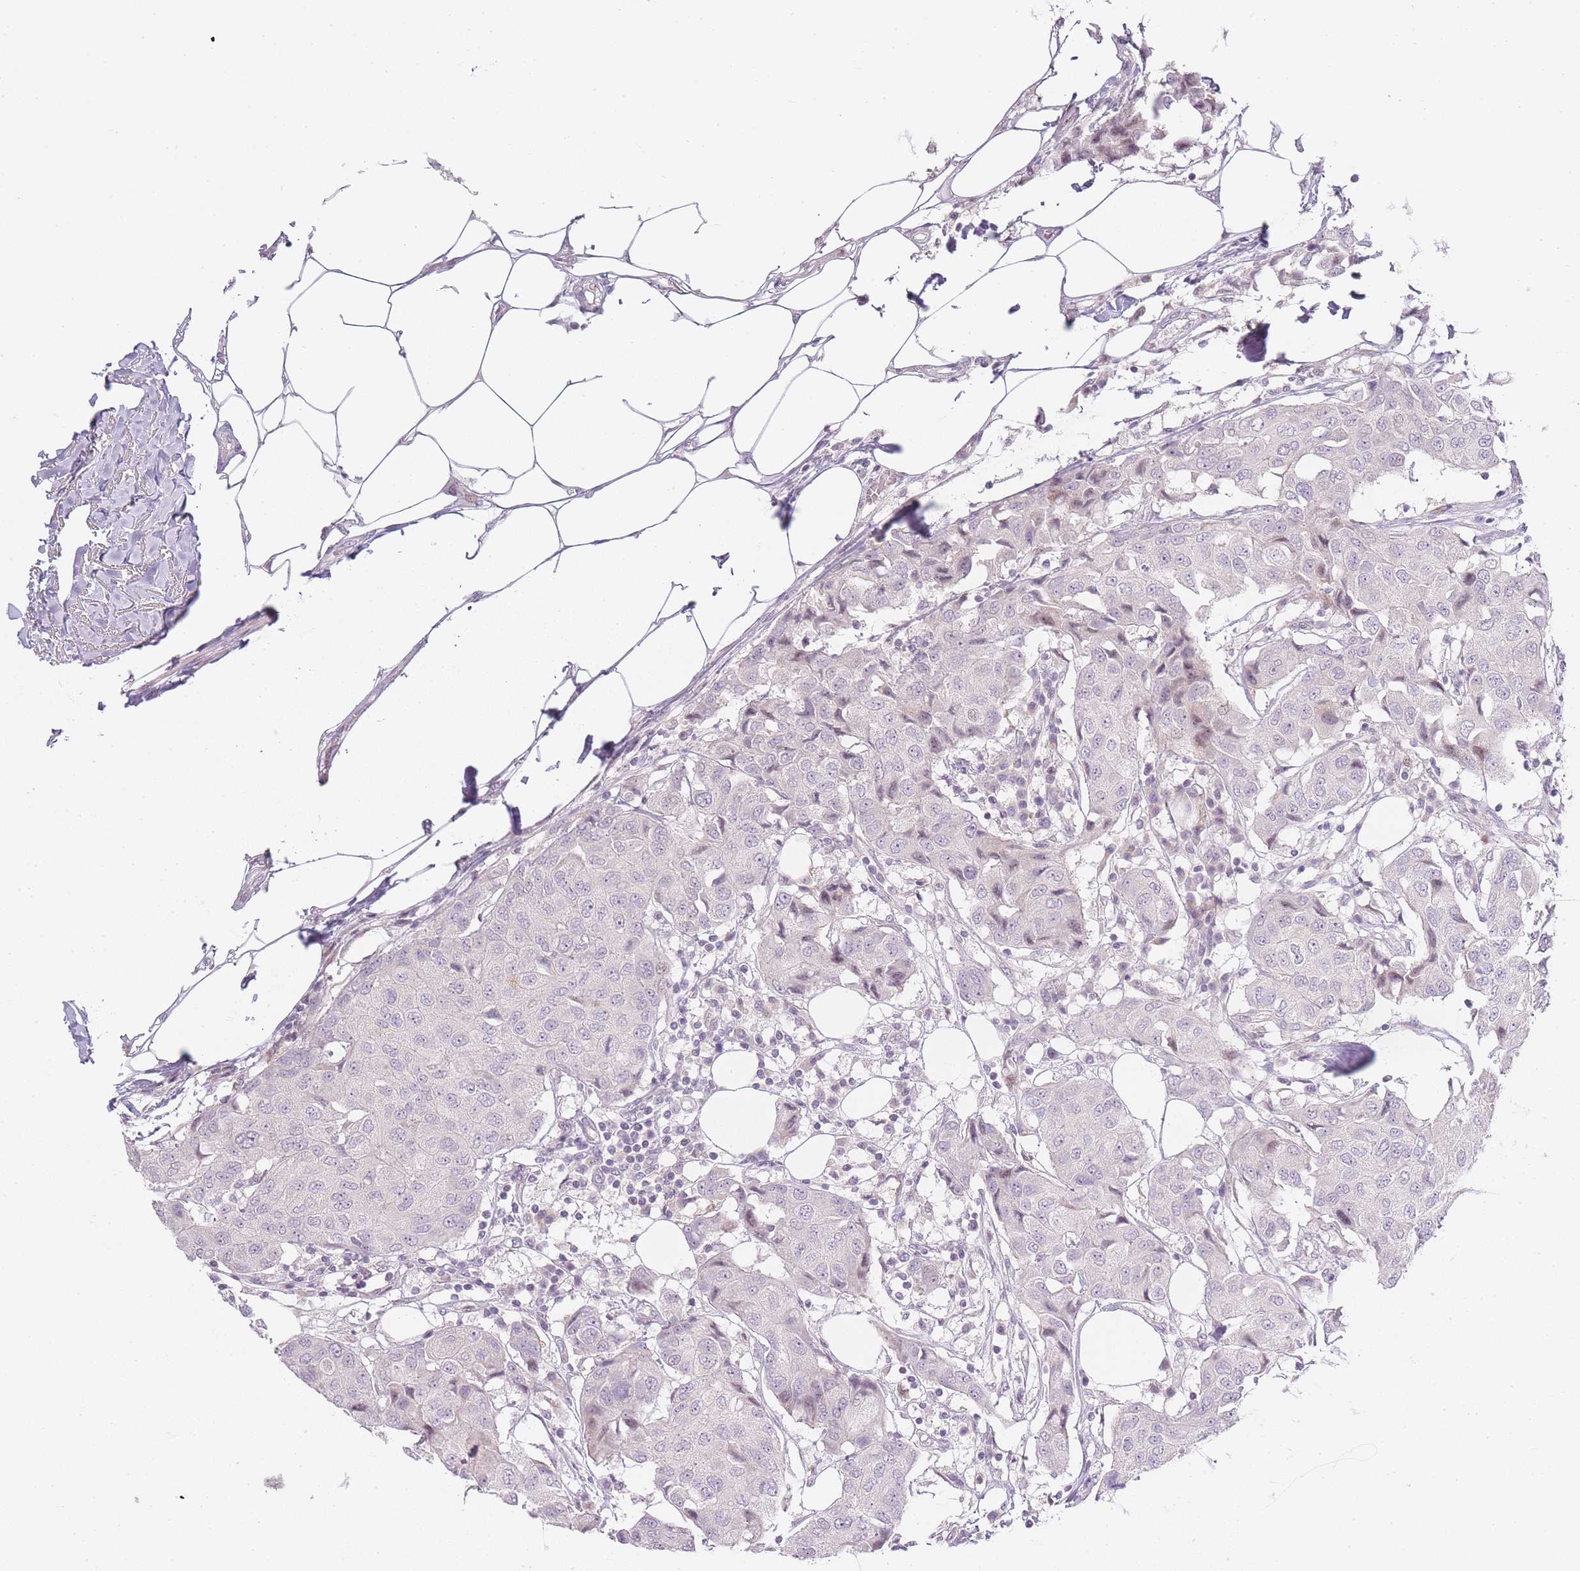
{"staining": {"intensity": "negative", "quantity": "none", "location": "none"}, "tissue": "breast cancer", "cell_type": "Tumor cells", "image_type": "cancer", "snomed": [{"axis": "morphology", "description": "Duct carcinoma"}, {"axis": "topography", "description": "Breast"}], "caption": "IHC photomicrograph of breast infiltrating ductal carcinoma stained for a protein (brown), which exhibits no expression in tumor cells. The staining was performed using DAB (3,3'-diaminobenzidine) to visualize the protein expression in brown, while the nuclei were stained in blue with hematoxylin (Magnification: 20x).", "gene": "OGG1", "patient": {"sex": "female", "age": 80}}